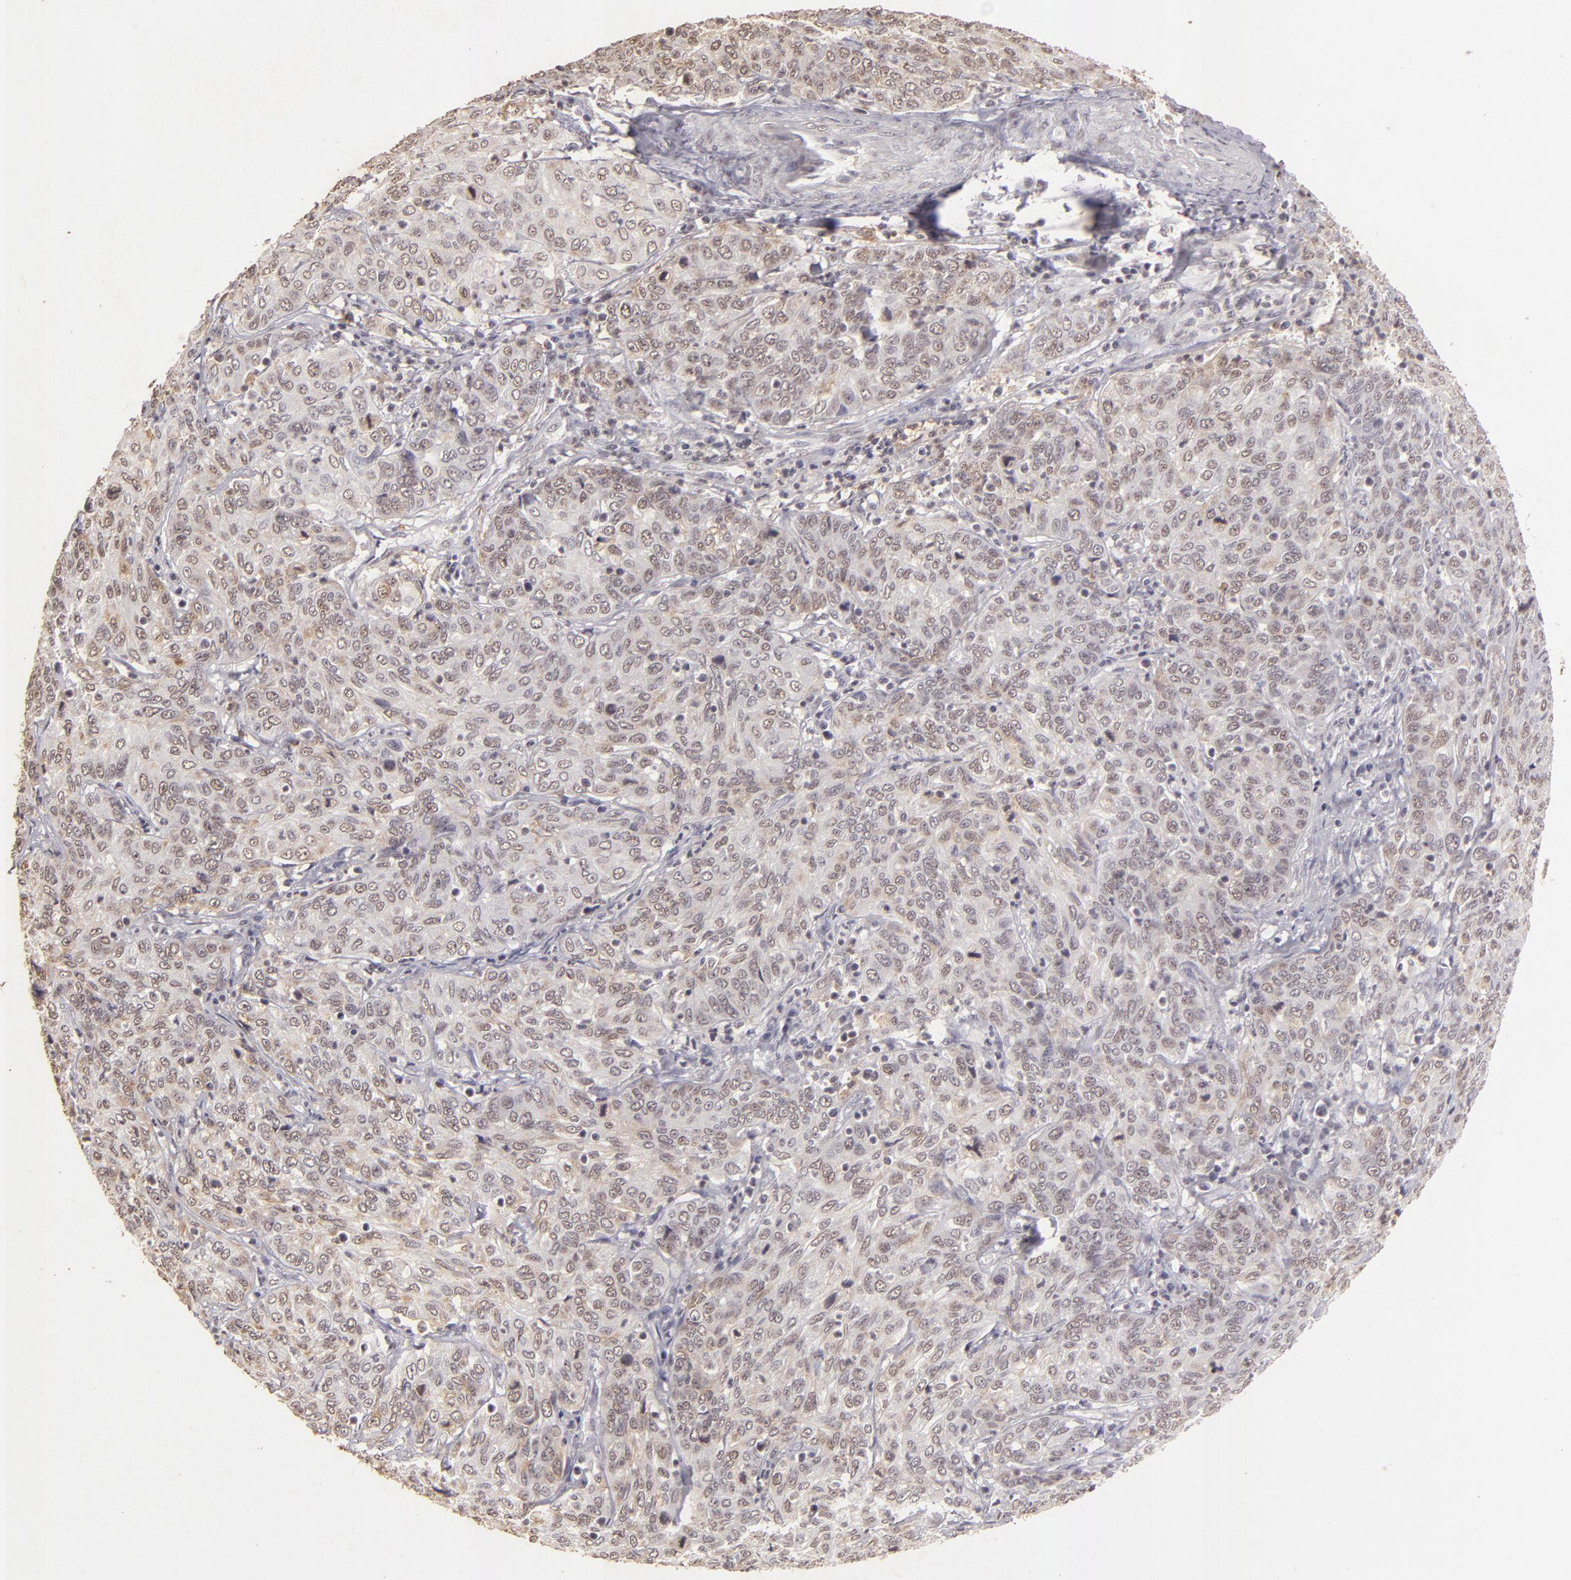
{"staining": {"intensity": "weak", "quantity": "<25%", "location": "nuclear"}, "tissue": "cervical cancer", "cell_type": "Tumor cells", "image_type": "cancer", "snomed": [{"axis": "morphology", "description": "Squamous cell carcinoma, NOS"}, {"axis": "topography", "description": "Cervix"}], "caption": "A high-resolution micrograph shows immunohistochemistry staining of cervical squamous cell carcinoma, which shows no significant expression in tumor cells.", "gene": "CBX3", "patient": {"sex": "female", "age": 38}}